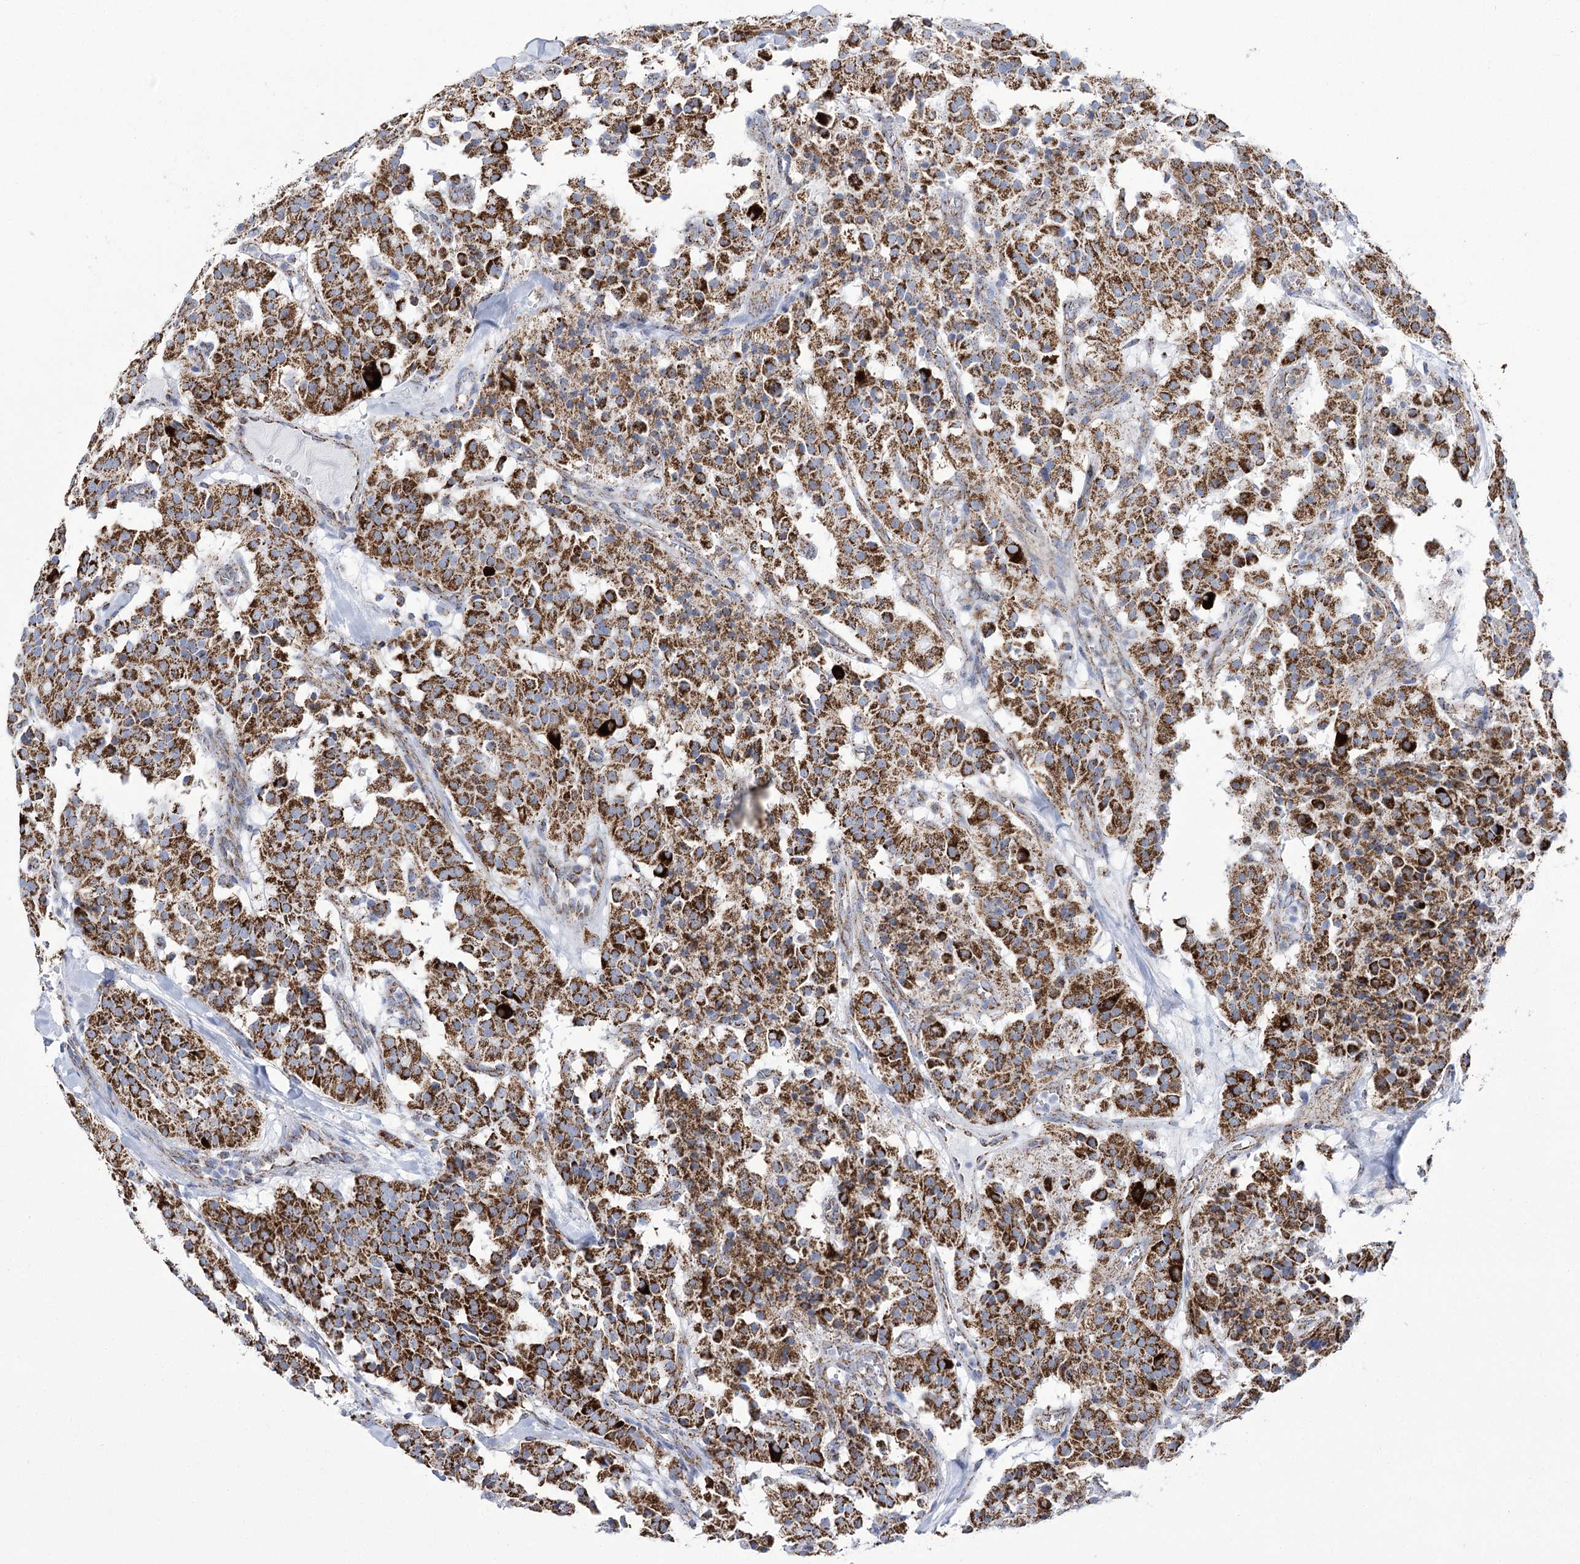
{"staining": {"intensity": "strong", "quantity": ">75%", "location": "cytoplasmic/membranous"}, "tissue": "carcinoid", "cell_type": "Tumor cells", "image_type": "cancer", "snomed": [{"axis": "morphology", "description": "Carcinoid, malignant, NOS"}, {"axis": "topography", "description": "Lung"}], "caption": "A micrograph of human carcinoid (malignant) stained for a protein displays strong cytoplasmic/membranous brown staining in tumor cells.", "gene": "PDHB", "patient": {"sex": "male", "age": 30}}